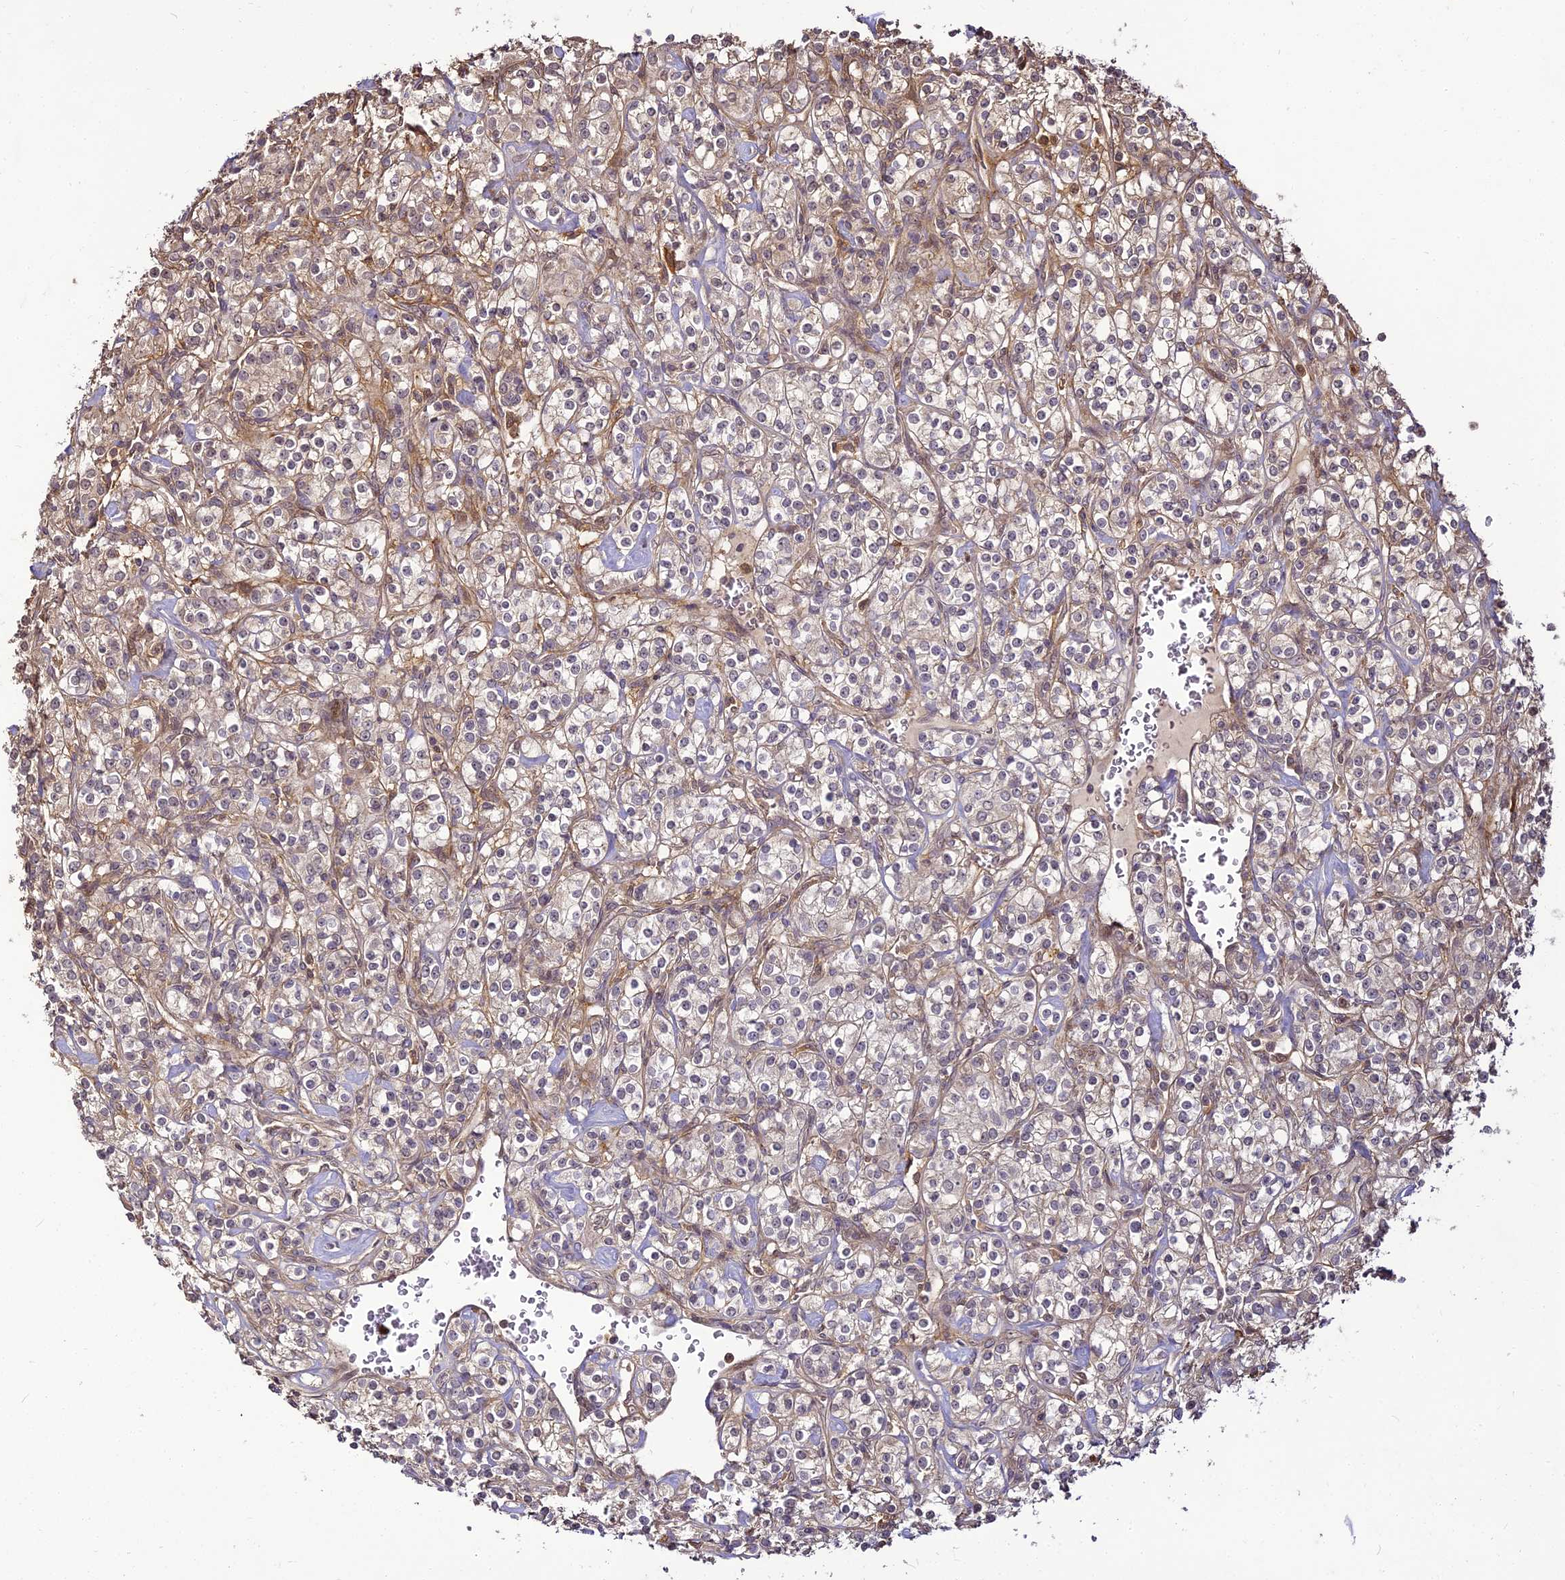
{"staining": {"intensity": "weak", "quantity": "<25%", "location": "cytoplasmic/membranous"}, "tissue": "renal cancer", "cell_type": "Tumor cells", "image_type": "cancer", "snomed": [{"axis": "morphology", "description": "Adenocarcinoma, NOS"}, {"axis": "topography", "description": "Kidney"}], "caption": "High magnification brightfield microscopy of adenocarcinoma (renal) stained with DAB (brown) and counterstained with hematoxylin (blue): tumor cells show no significant expression.", "gene": "BCDIN3D", "patient": {"sex": "male", "age": 77}}